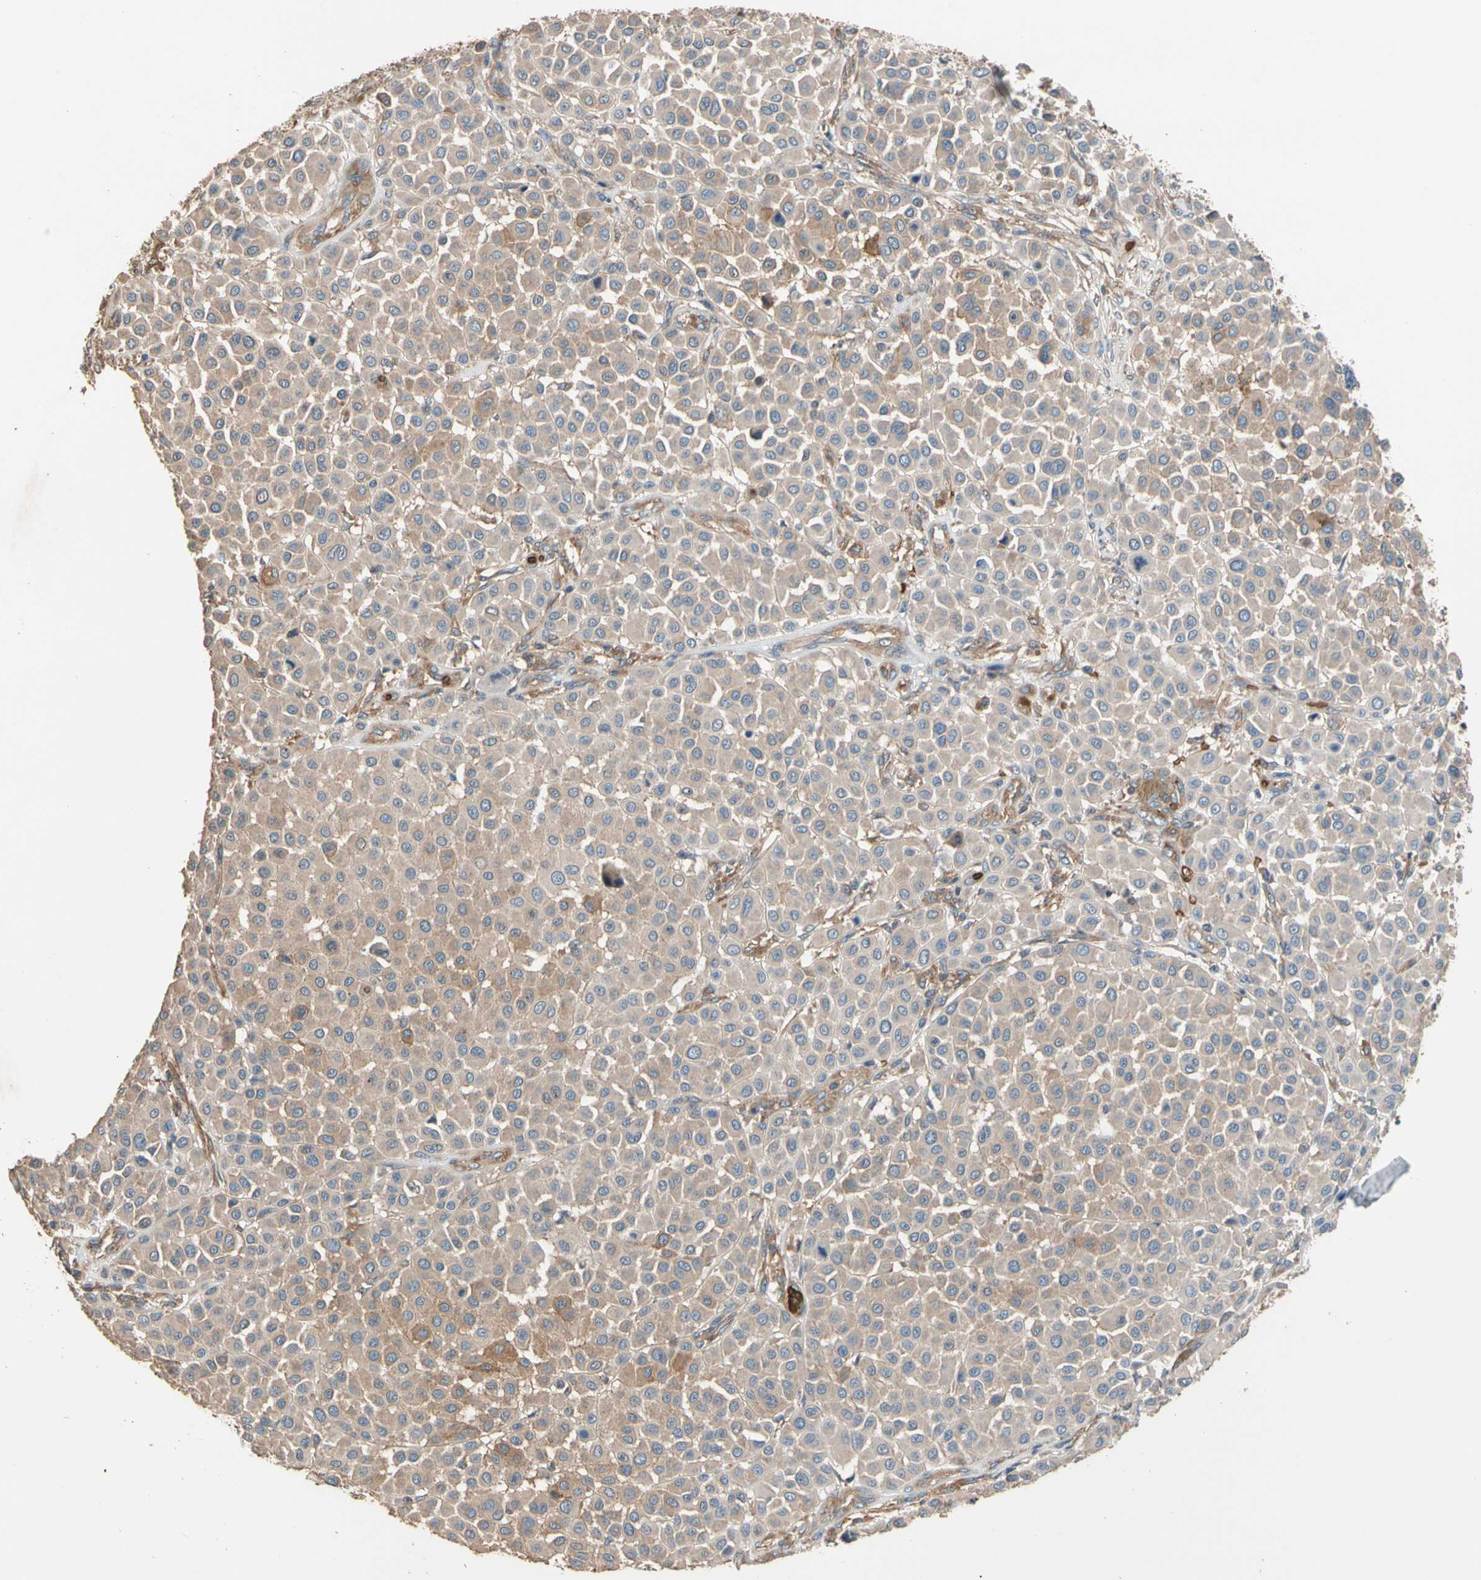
{"staining": {"intensity": "moderate", "quantity": "<25%", "location": "cytoplasmic/membranous"}, "tissue": "melanoma", "cell_type": "Tumor cells", "image_type": "cancer", "snomed": [{"axis": "morphology", "description": "Malignant melanoma, Metastatic site"}, {"axis": "topography", "description": "Soft tissue"}], "caption": "Protein staining shows moderate cytoplasmic/membranous positivity in about <25% of tumor cells in melanoma.", "gene": "RIOK2", "patient": {"sex": "male", "age": 41}}